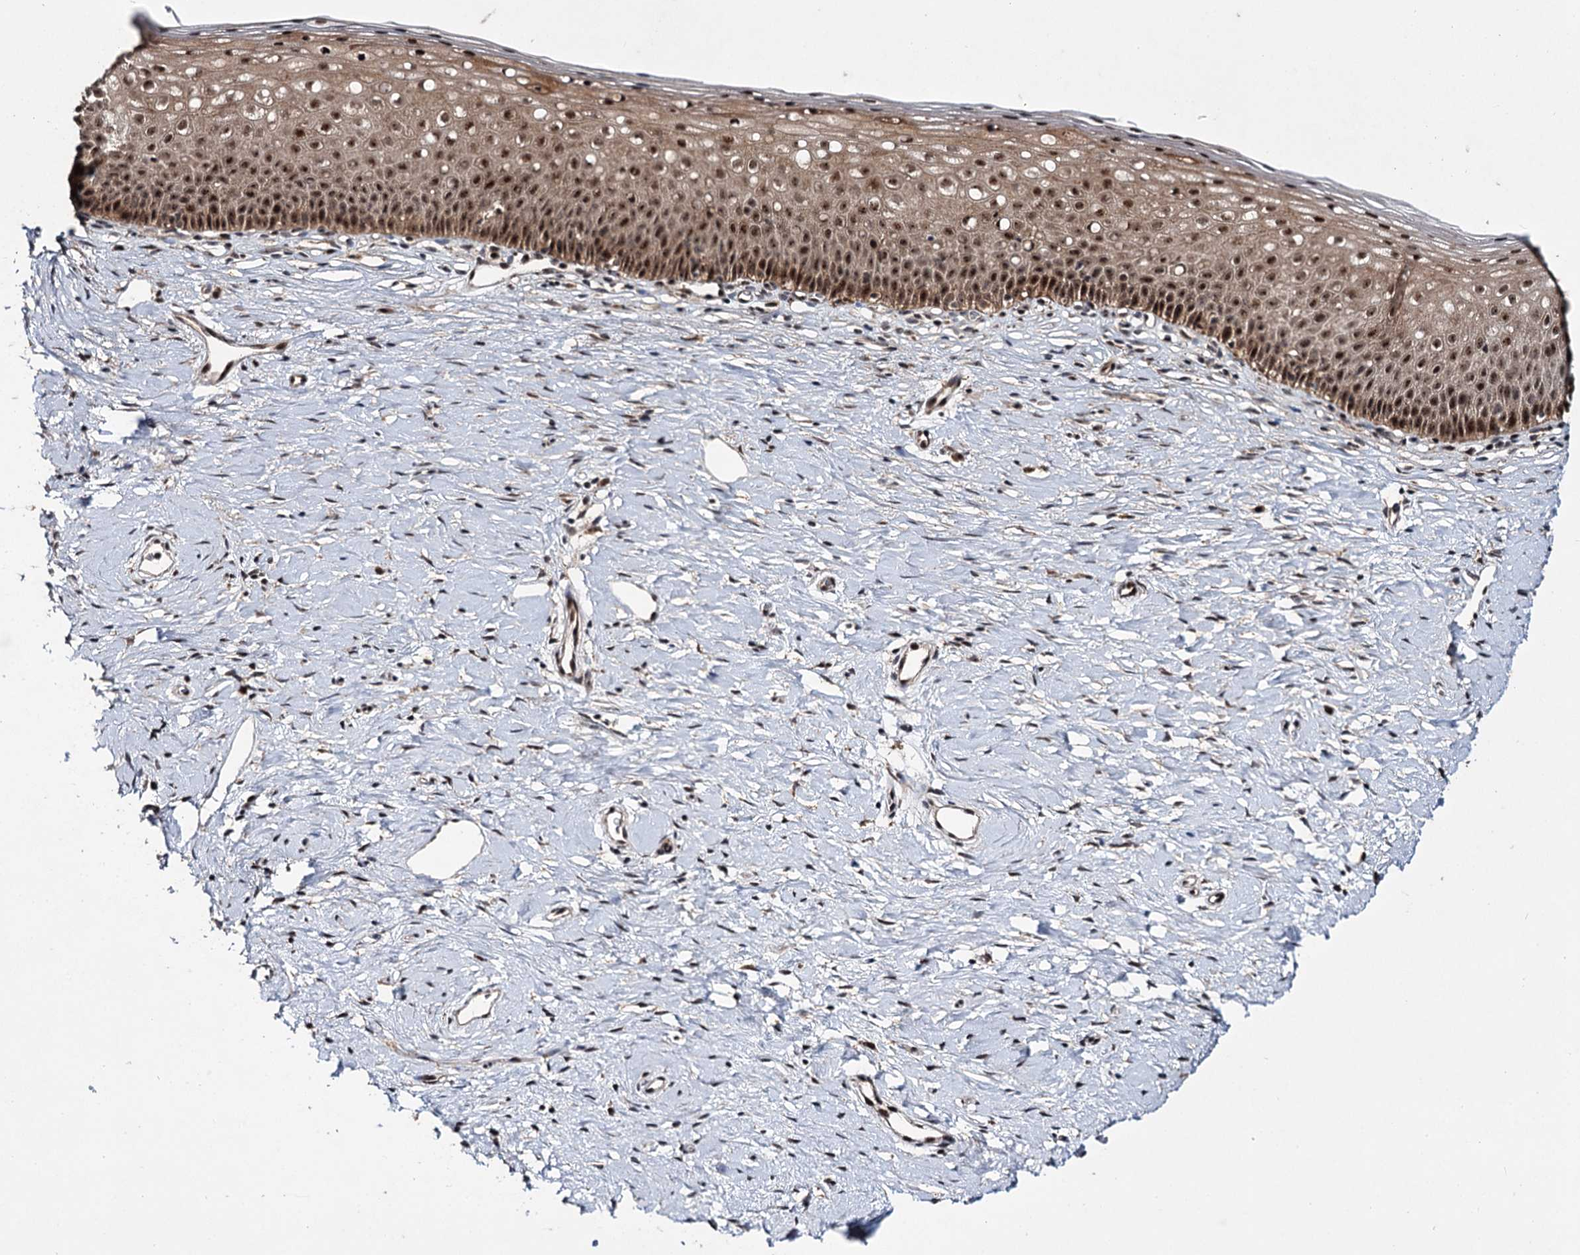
{"staining": {"intensity": "strong", "quantity": "25%-75%", "location": "cytoplasmic/membranous,nuclear"}, "tissue": "cervix", "cell_type": "Glandular cells", "image_type": "normal", "snomed": [{"axis": "morphology", "description": "Normal tissue, NOS"}, {"axis": "topography", "description": "Cervix"}], "caption": "Immunohistochemical staining of unremarkable human cervix reveals high levels of strong cytoplasmic/membranous,nuclear expression in approximately 25%-75% of glandular cells.", "gene": "MKNK2", "patient": {"sex": "female", "age": 57}}